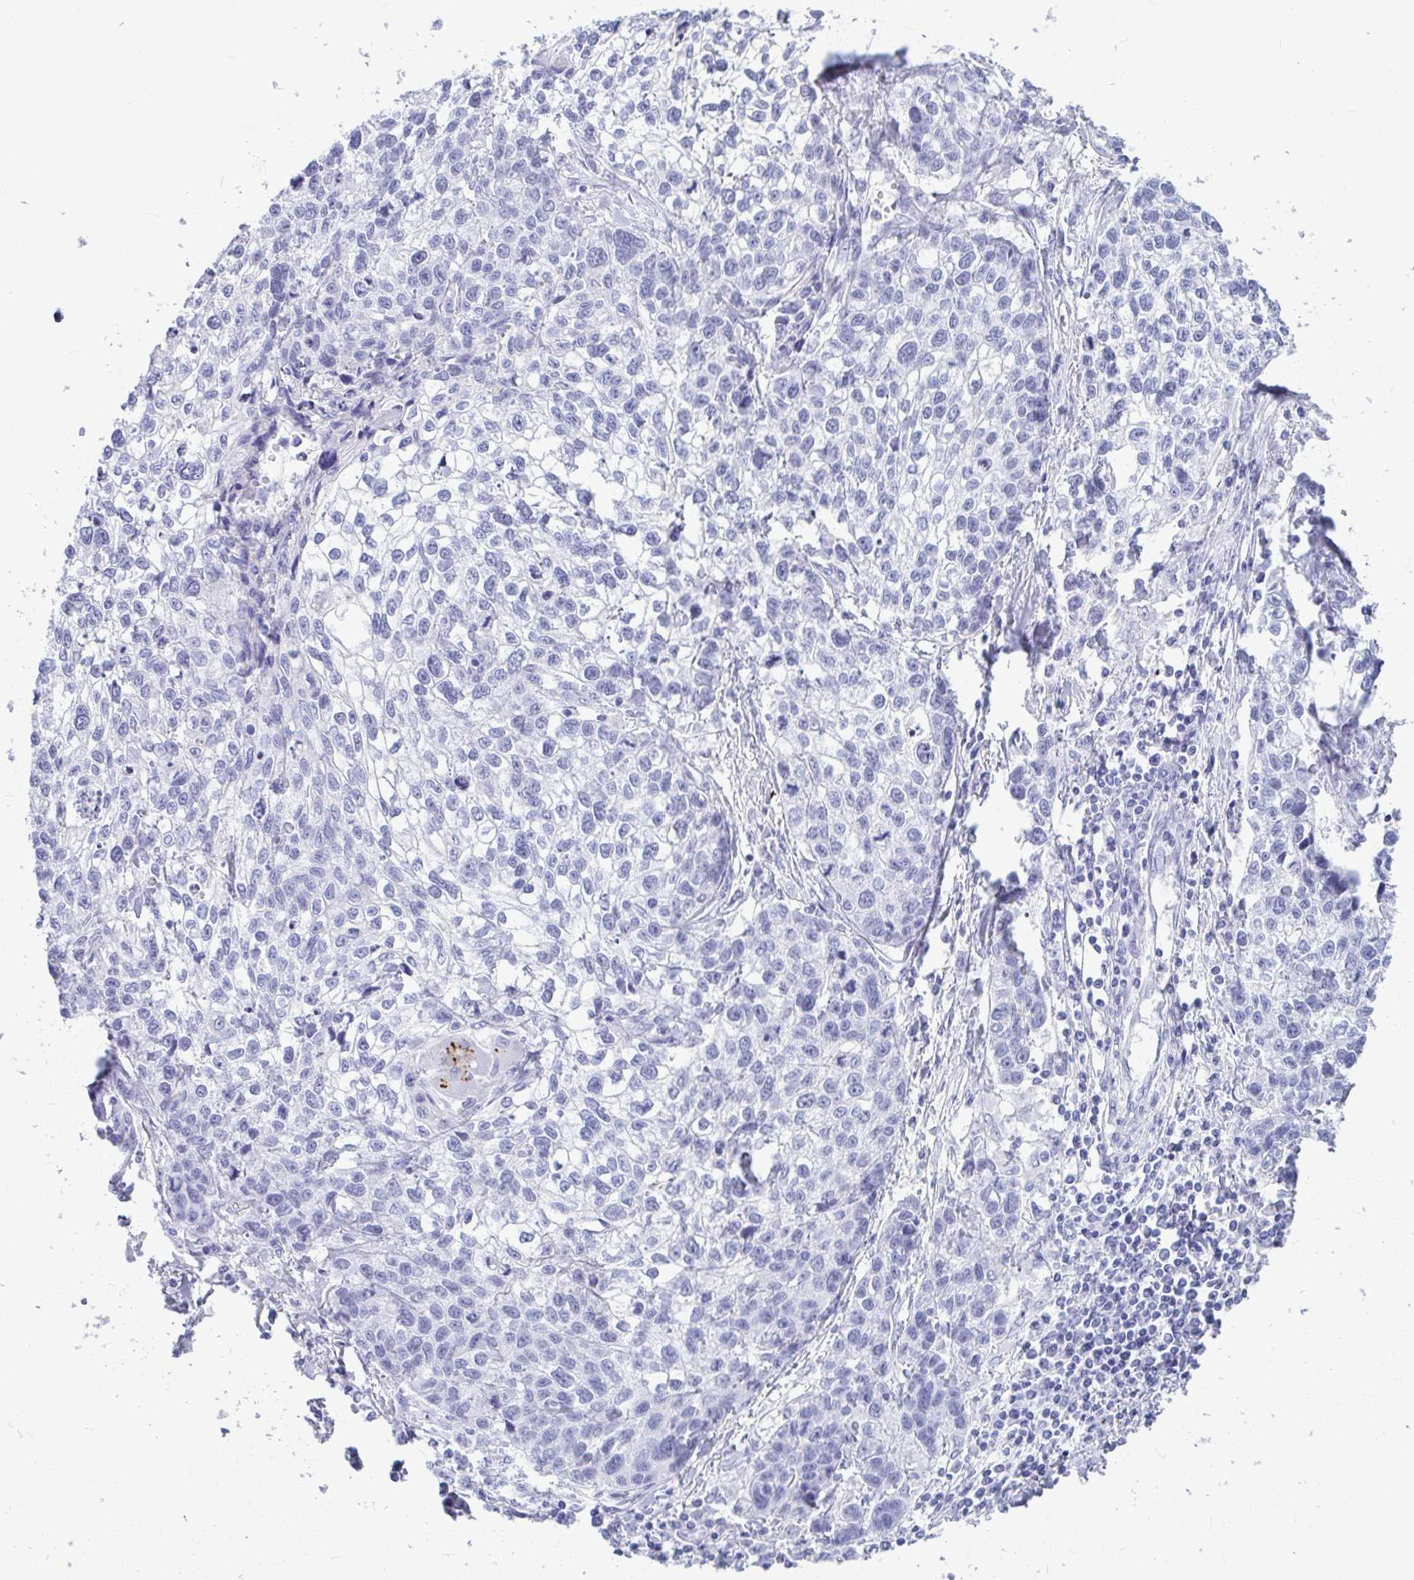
{"staining": {"intensity": "negative", "quantity": "none", "location": "none"}, "tissue": "lung cancer", "cell_type": "Tumor cells", "image_type": "cancer", "snomed": [{"axis": "morphology", "description": "Squamous cell carcinoma, NOS"}, {"axis": "topography", "description": "Lung"}], "caption": "Tumor cells are negative for protein expression in human lung cancer. (DAB (3,3'-diaminobenzidine) IHC, high magnification).", "gene": "OR5J2", "patient": {"sex": "male", "age": 74}}